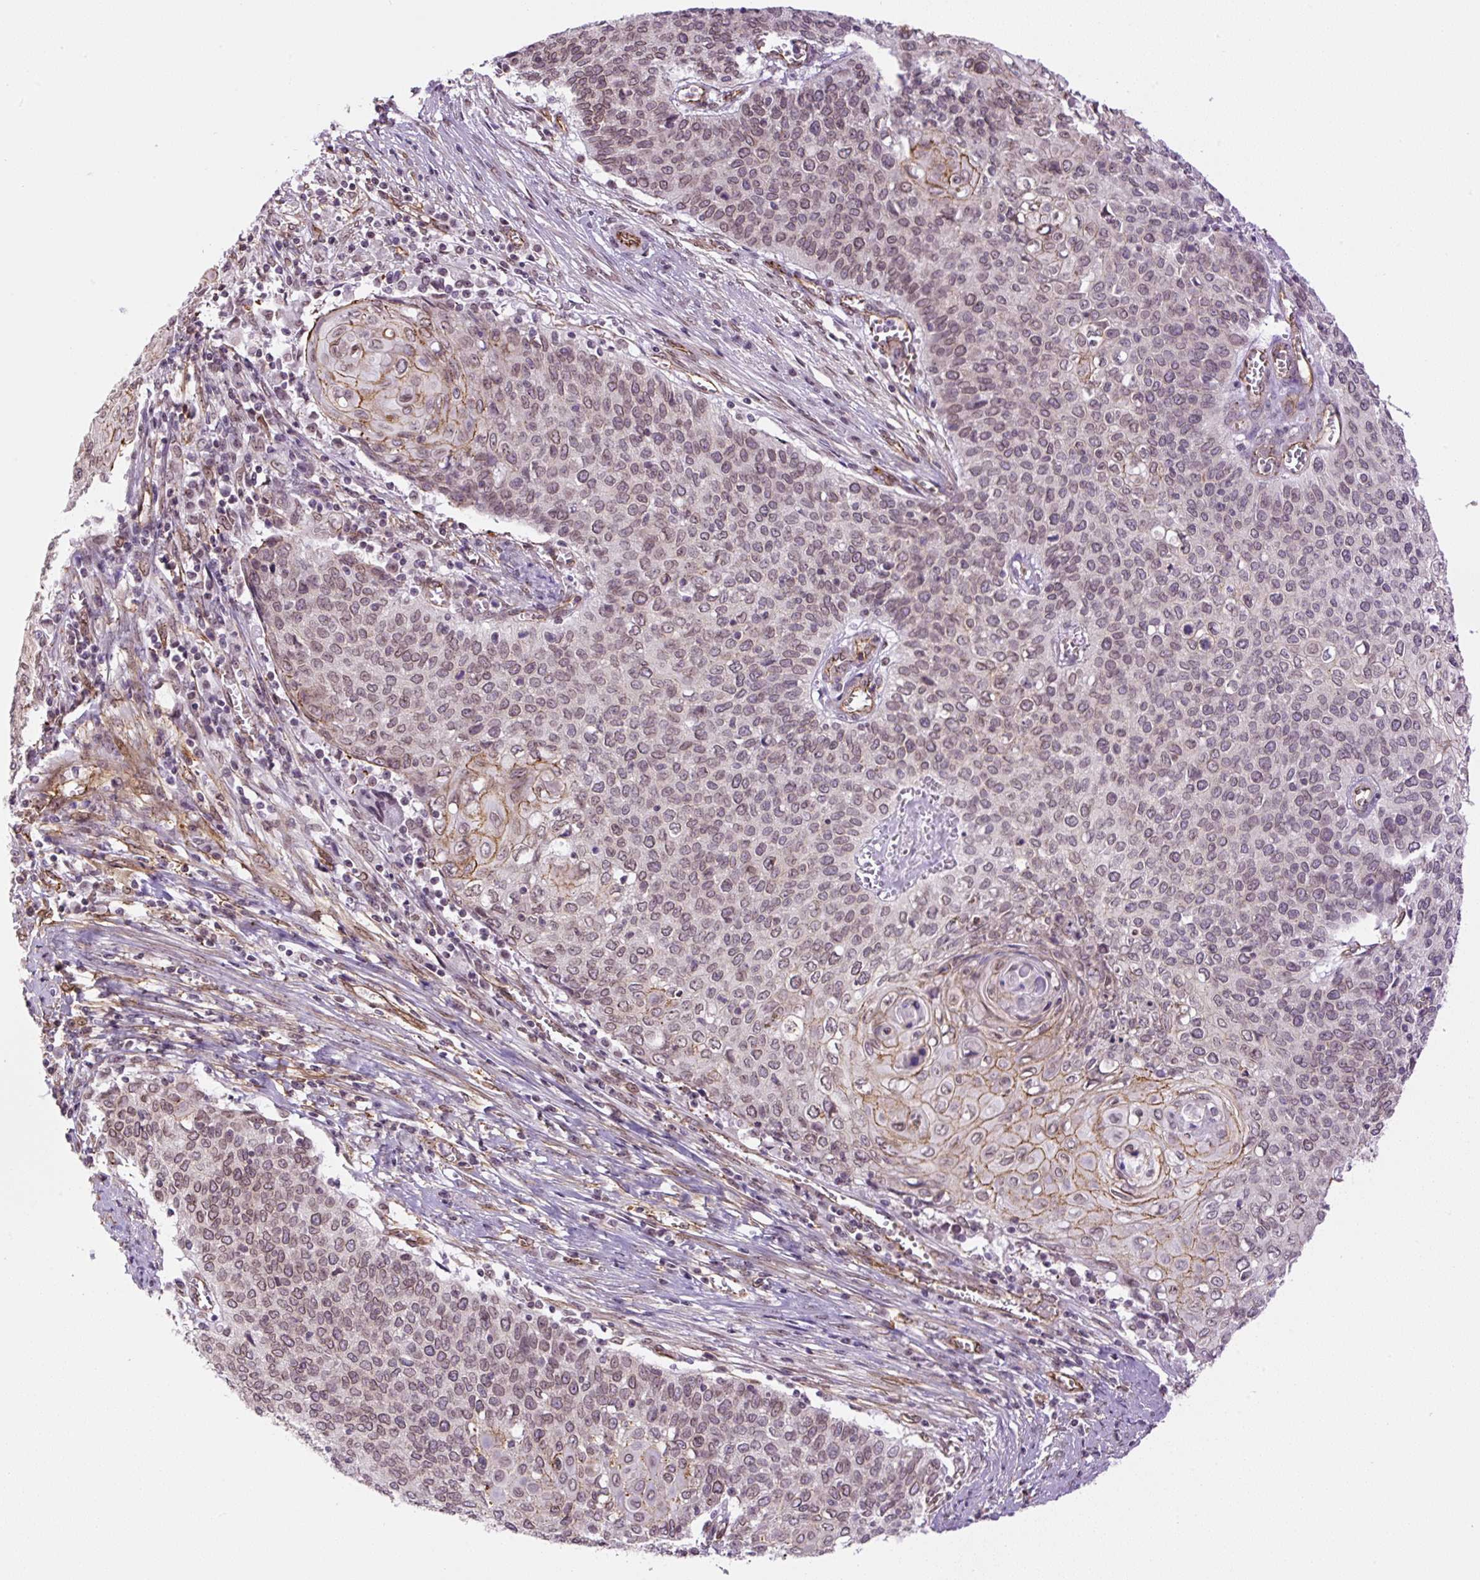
{"staining": {"intensity": "weak", "quantity": "25%-75%", "location": "nuclear"}, "tissue": "cervical cancer", "cell_type": "Tumor cells", "image_type": "cancer", "snomed": [{"axis": "morphology", "description": "Squamous cell carcinoma, NOS"}, {"axis": "topography", "description": "Cervix"}], "caption": "This image reveals squamous cell carcinoma (cervical) stained with immunohistochemistry (IHC) to label a protein in brown. The nuclear of tumor cells show weak positivity for the protein. Nuclei are counter-stained blue.", "gene": "MYO5C", "patient": {"sex": "female", "age": 39}}